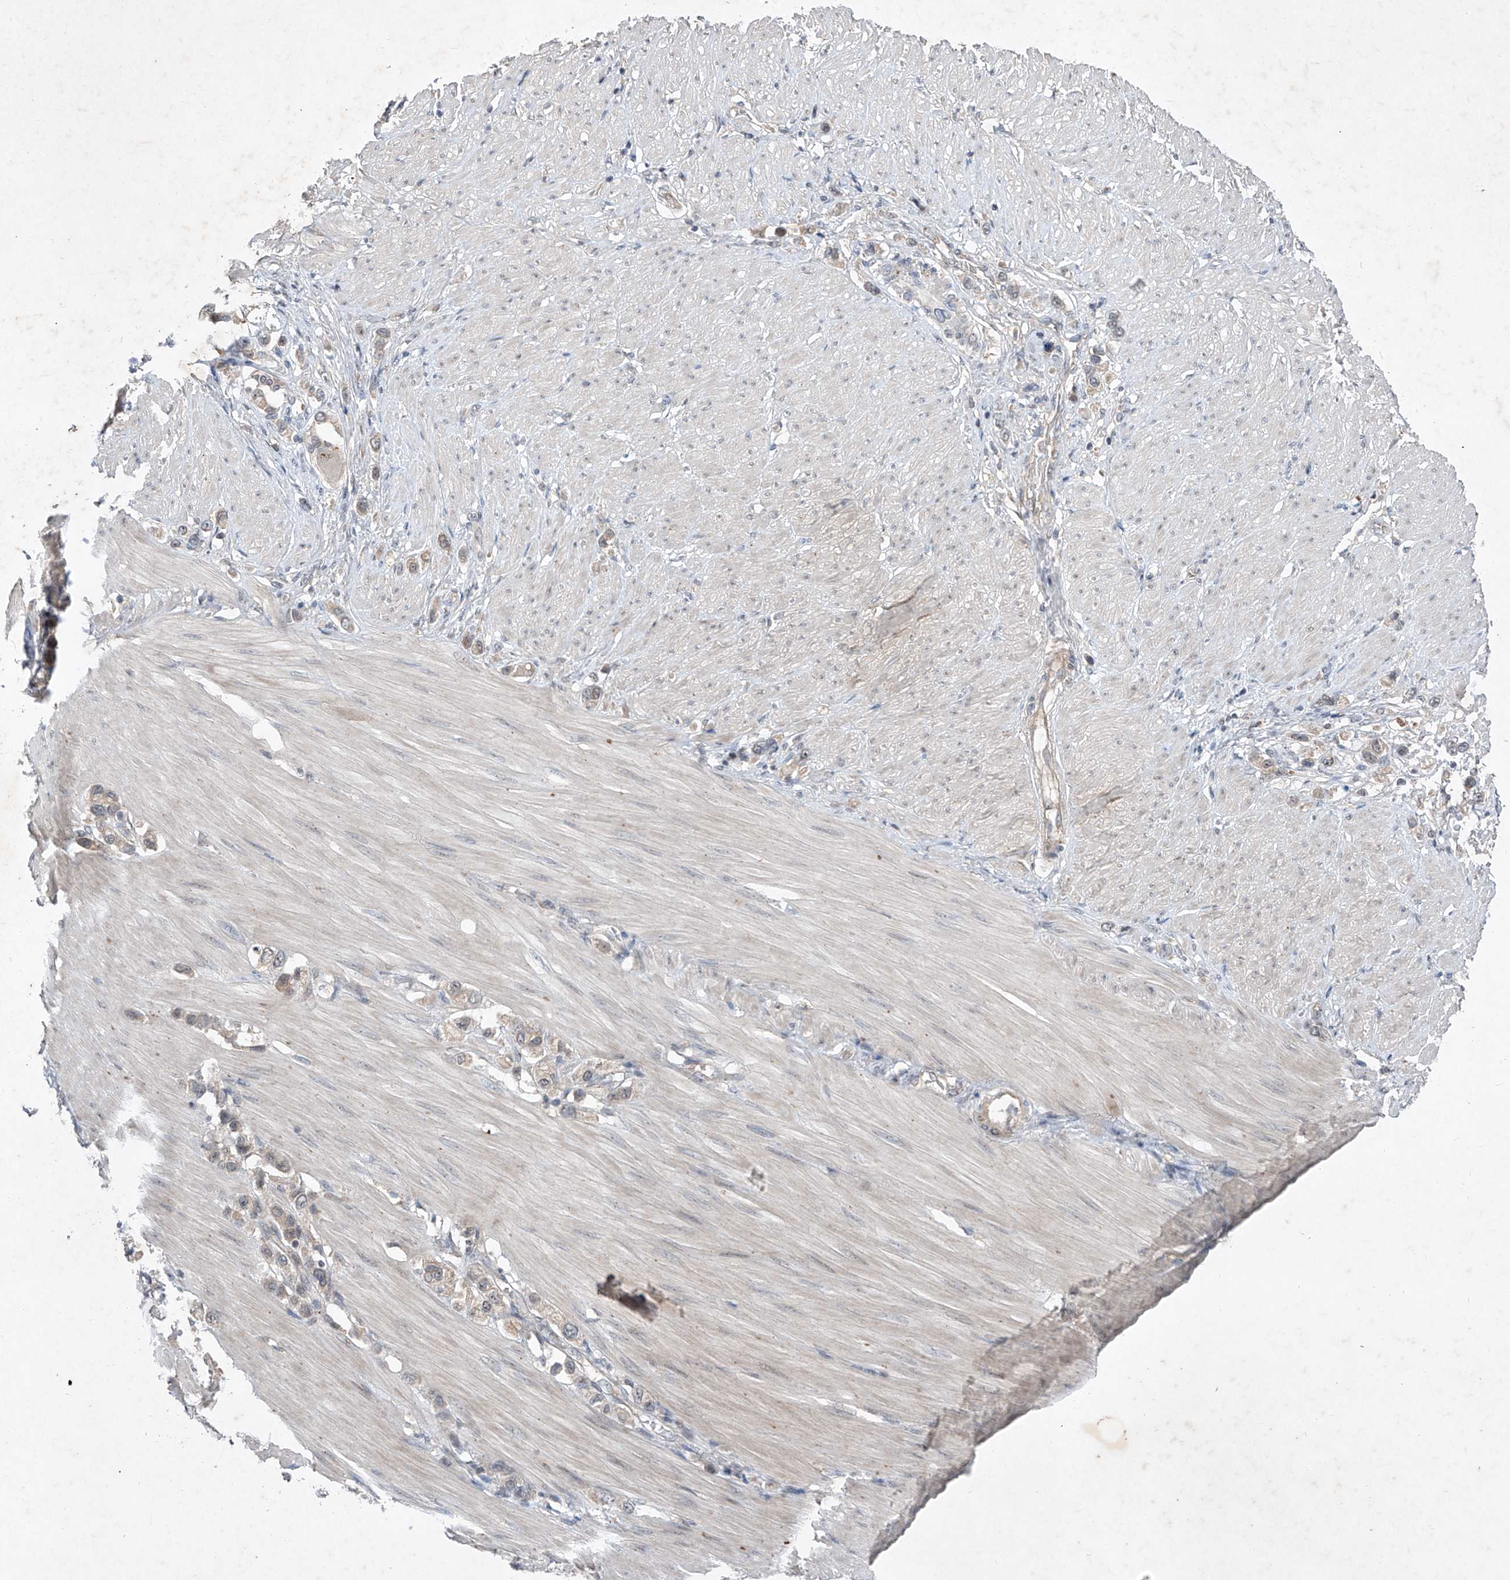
{"staining": {"intensity": "negative", "quantity": "none", "location": "none"}, "tissue": "stomach cancer", "cell_type": "Tumor cells", "image_type": "cancer", "snomed": [{"axis": "morphology", "description": "Adenocarcinoma, NOS"}, {"axis": "topography", "description": "Stomach"}], "caption": "Protein analysis of stomach cancer shows no significant expression in tumor cells. Brightfield microscopy of IHC stained with DAB (brown) and hematoxylin (blue), captured at high magnification.", "gene": "FAM135A", "patient": {"sex": "female", "age": 65}}